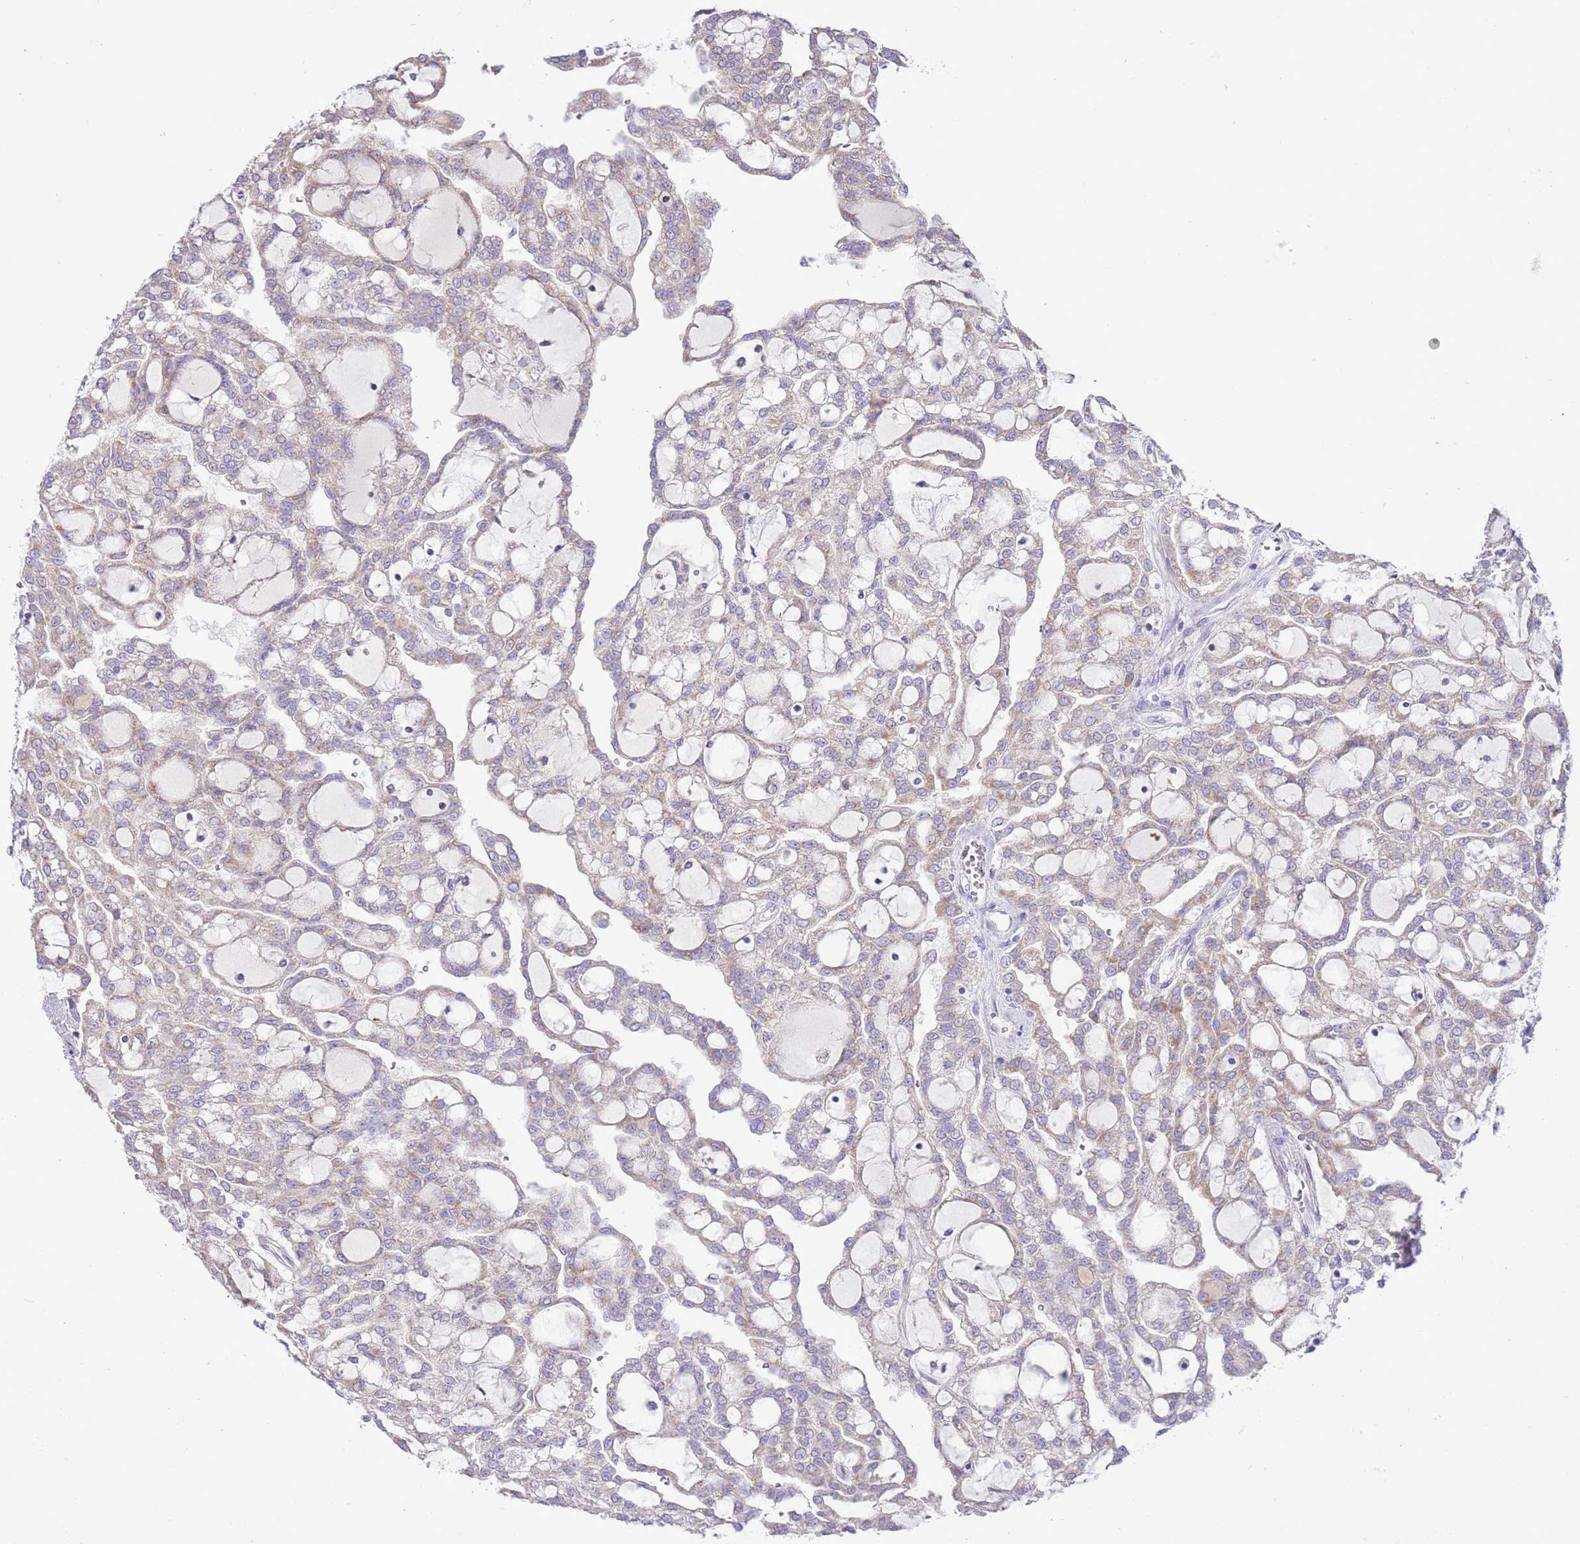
{"staining": {"intensity": "moderate", "quantity": "25%-75%", "location": "cytoplasmic/membranous"}, "tissue": "renal cancer", "cell_type": "Tumor cells", "image_type": "cancer", "snomed": [{"axis": "morphology", "description": "Adenocarcinoma, NOS"}, {"axis": "topography", "description": "Kidney"}], "caption": "Brown immunohistochemical staining in human adenocarcinoma (renal) reveals moderate cytoplasmic/membranous expression in approximately 25%-75% of tumor cells.", "gene": "OAZ2", "patient": {"sex": "male", "age": 63}}